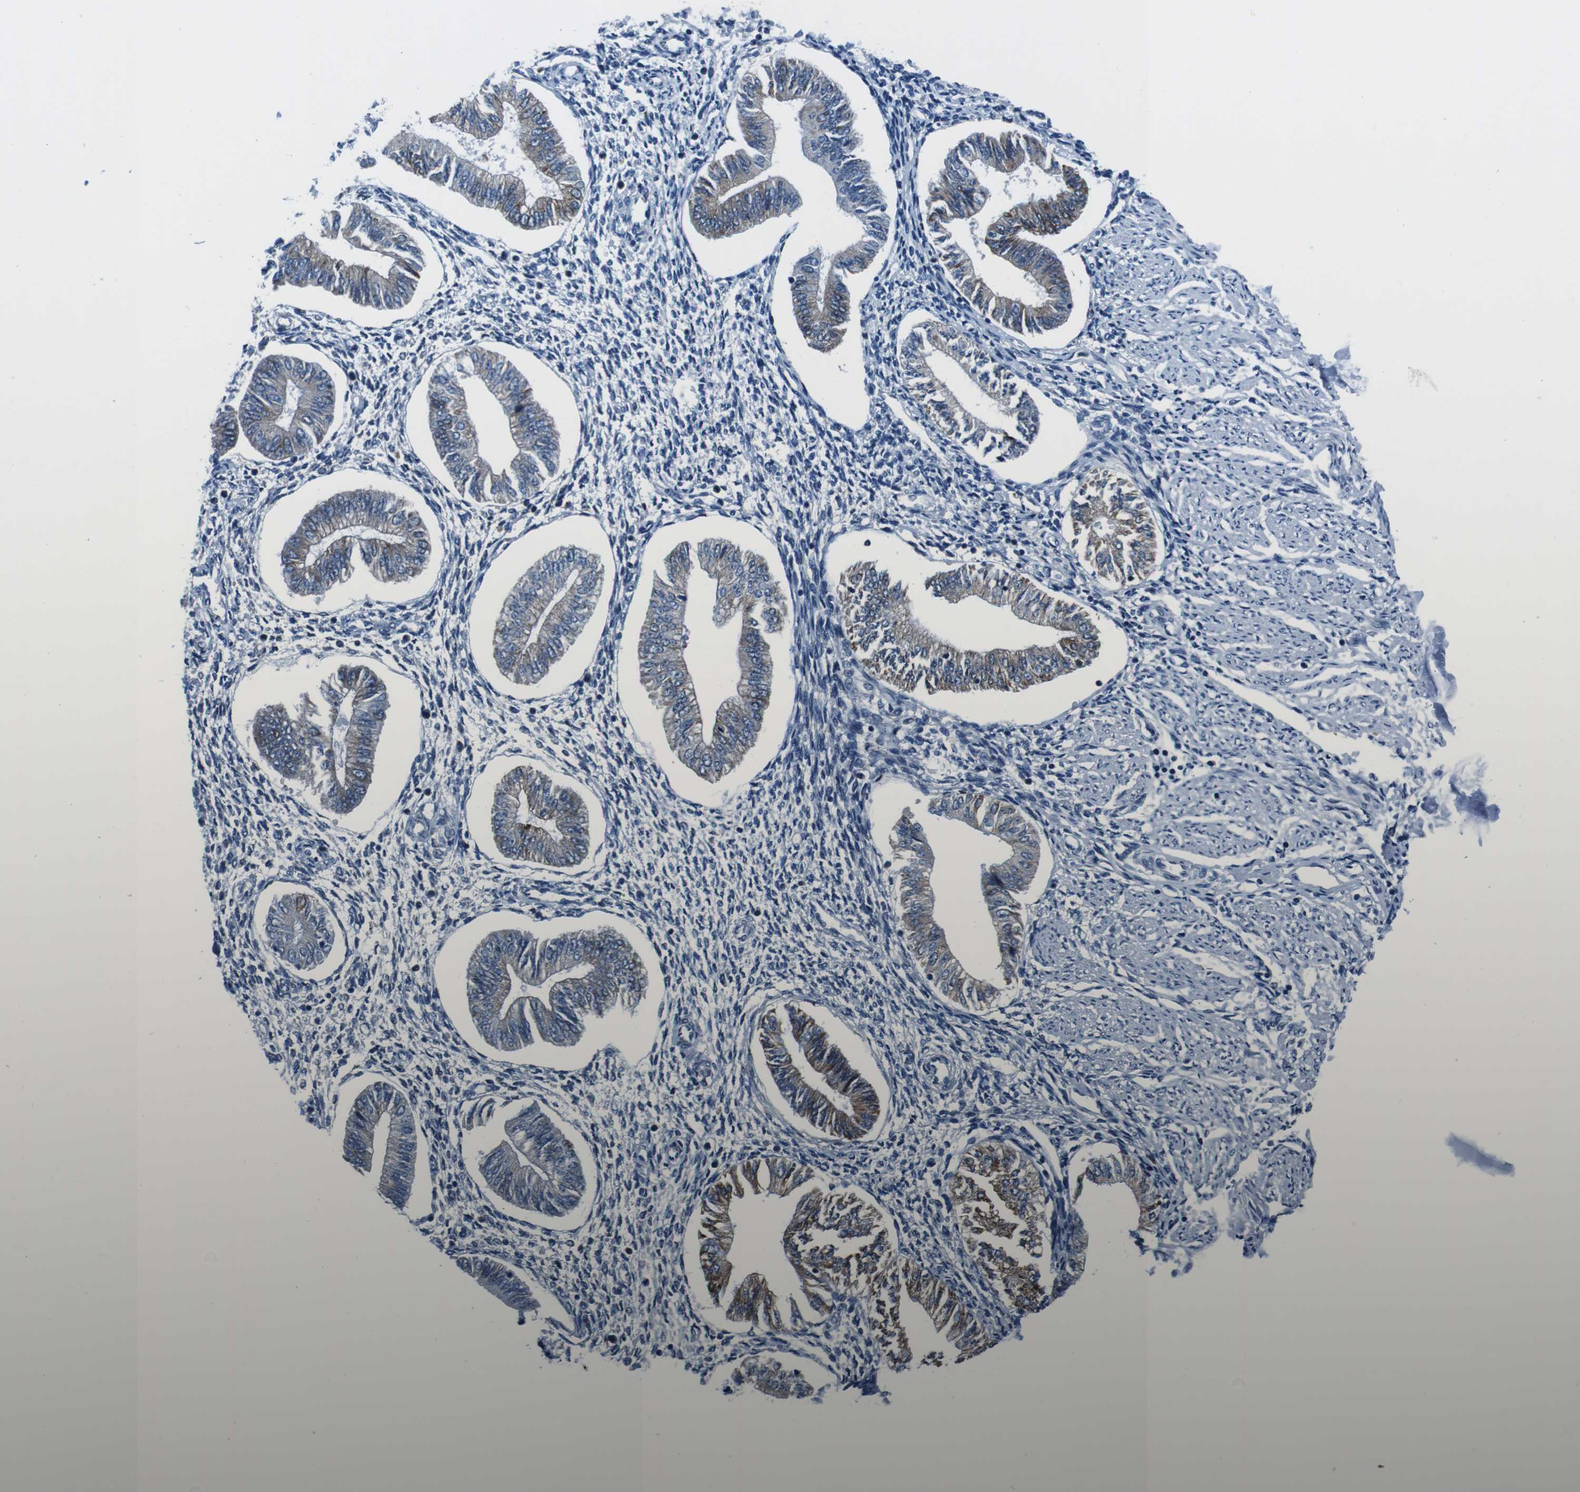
{"staining": {"intensity": "negative", "quantity": "none", "location": "none"}, "tissue": "endometrium", "cell_type": "Cells in endometrial stroma", "image_type": "normal", "snomed": [{"axis": "morphology", "description": "Normal tissue, NOS"}, {"axis": "topography", "description": "Endometrium"}], "caption": "Image shows no significant protein expression in cells in endometrial stroma of normal endometrium. The staining is performed using DAB brown chromogen with nuclei counter-stained in using hematoxylin.", "gene": "NUCB2", "patient": {"sex": "female", "age": 50}}